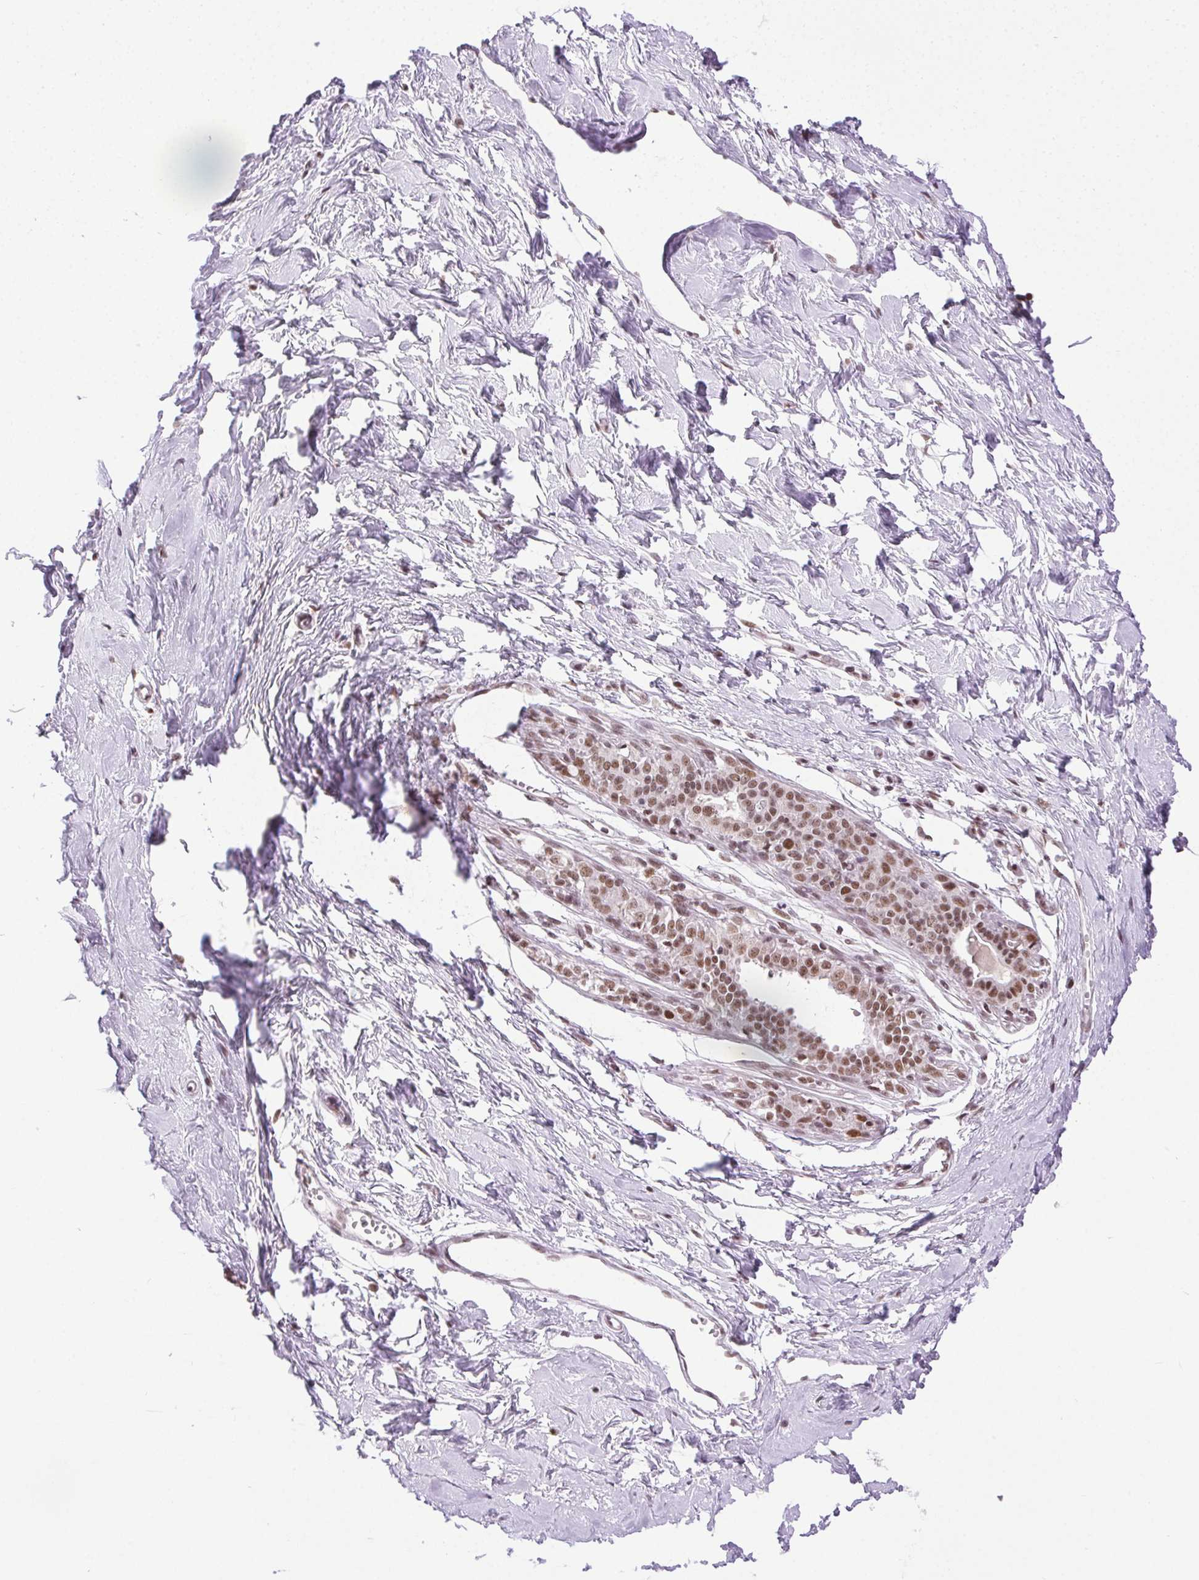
{"staining": {"intensity": "negative", "quantity": "none", "location": "none"}, "tissue": "breast", "cell_type": "Adipocytes", "image_type": "normal", "snomed": [{"axis": "morphology", "description": "Normal tissue, NOS"}, {"axis": "topography", "description": "Breast"}], "caption": "There is no significant positivity in adipocytes of breast. (DAB (3,3'-diaminobenzidine) IHC with hematoxylin counter stain).", "gene": "TRA2B", "patient": {"sex": "female", "age": 45}}